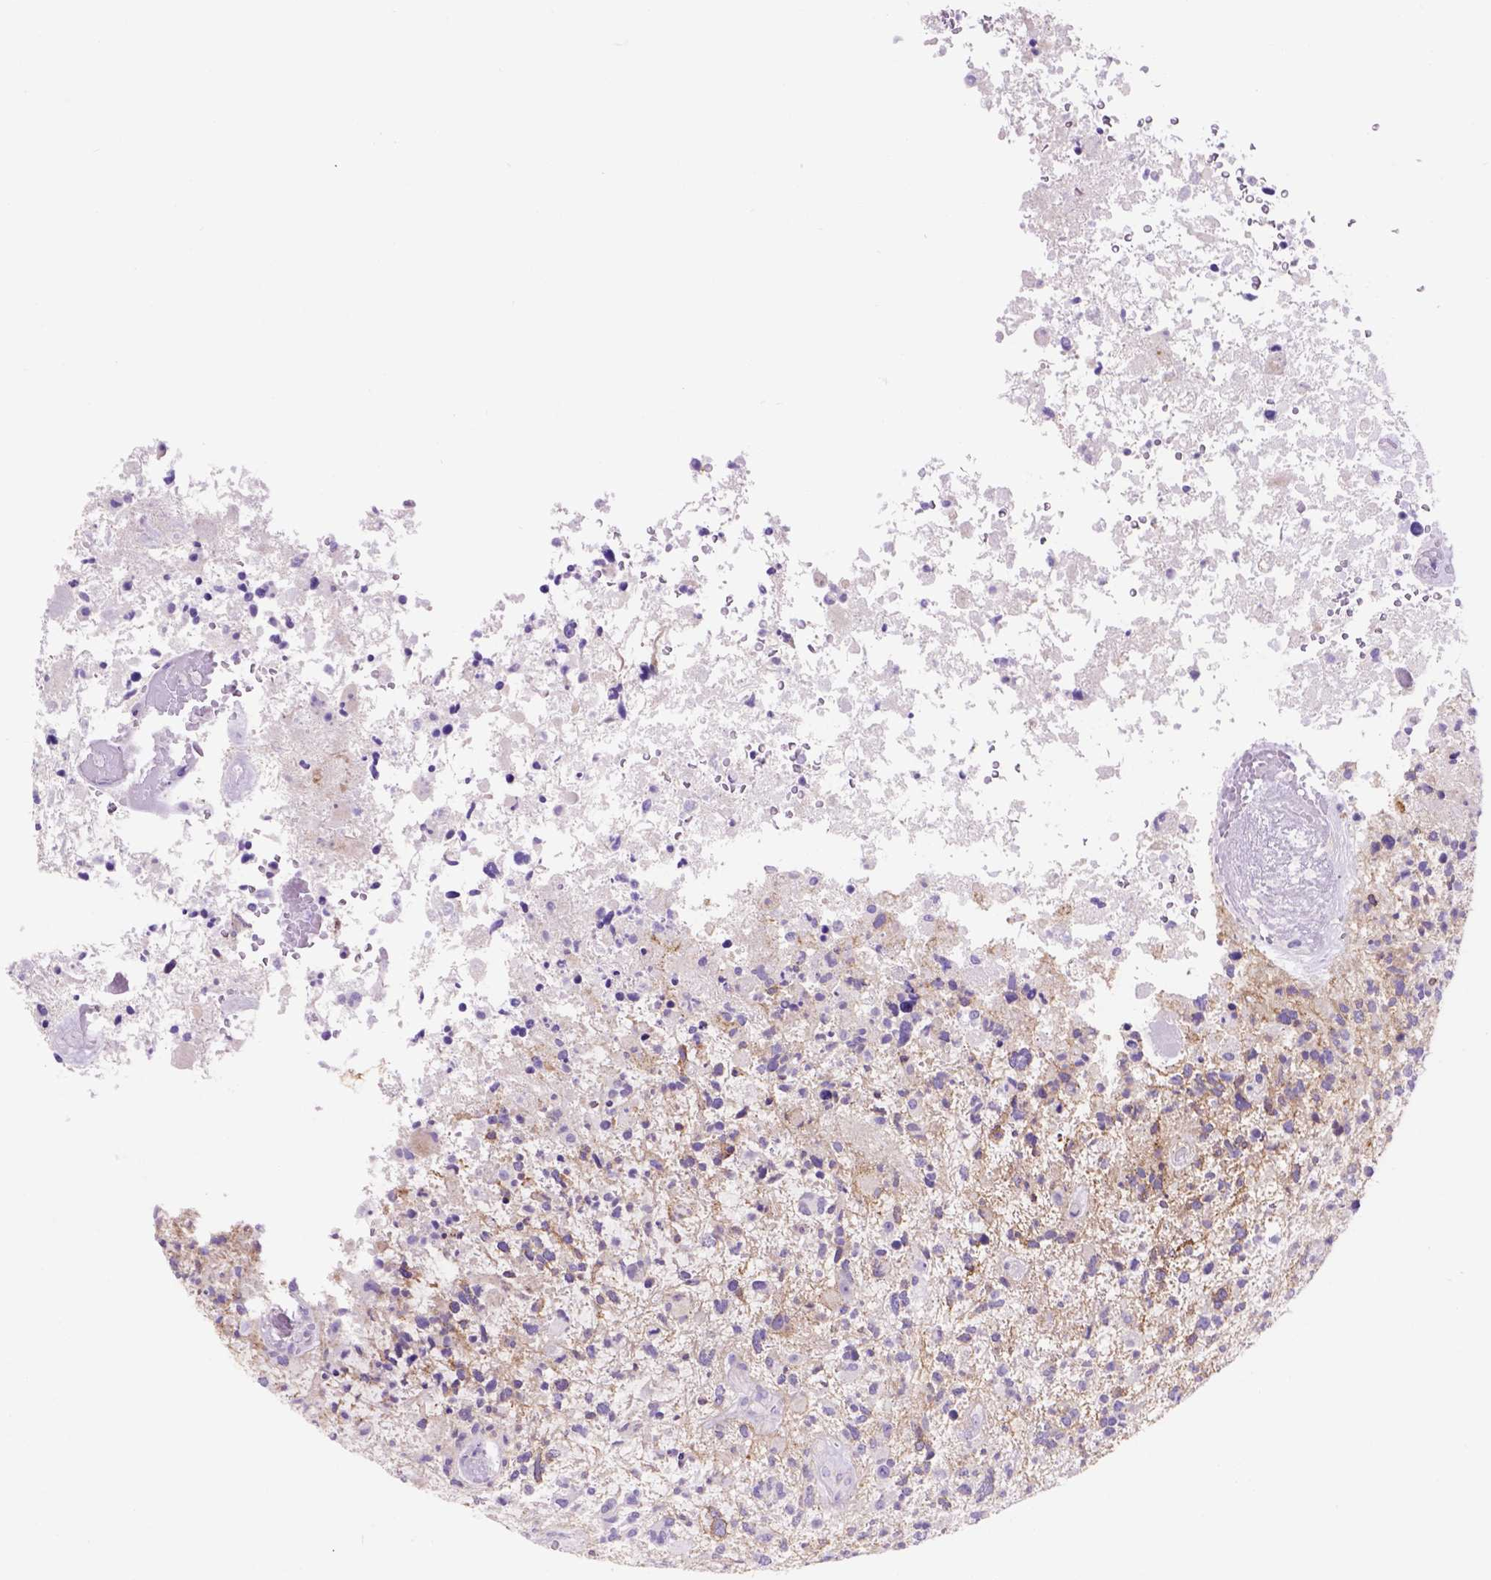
{"staining": {"intensity": "negative", "quantity": "none", "location": "none"}, "tissue": "glioma", "cell_type": "Tumor cells", "image_type": "cancer", "snomed": [{"axis": "morphology", "description": "Glioma, malignant, High grade"}, {"axis": "topography", "description": "Brain"}], "caption": "A micrograph of glioma stained for a protein exhibits no brown staining in tumor cells.", "gene": "EGFR", "patient": {"sex": "female", "age": 71}}